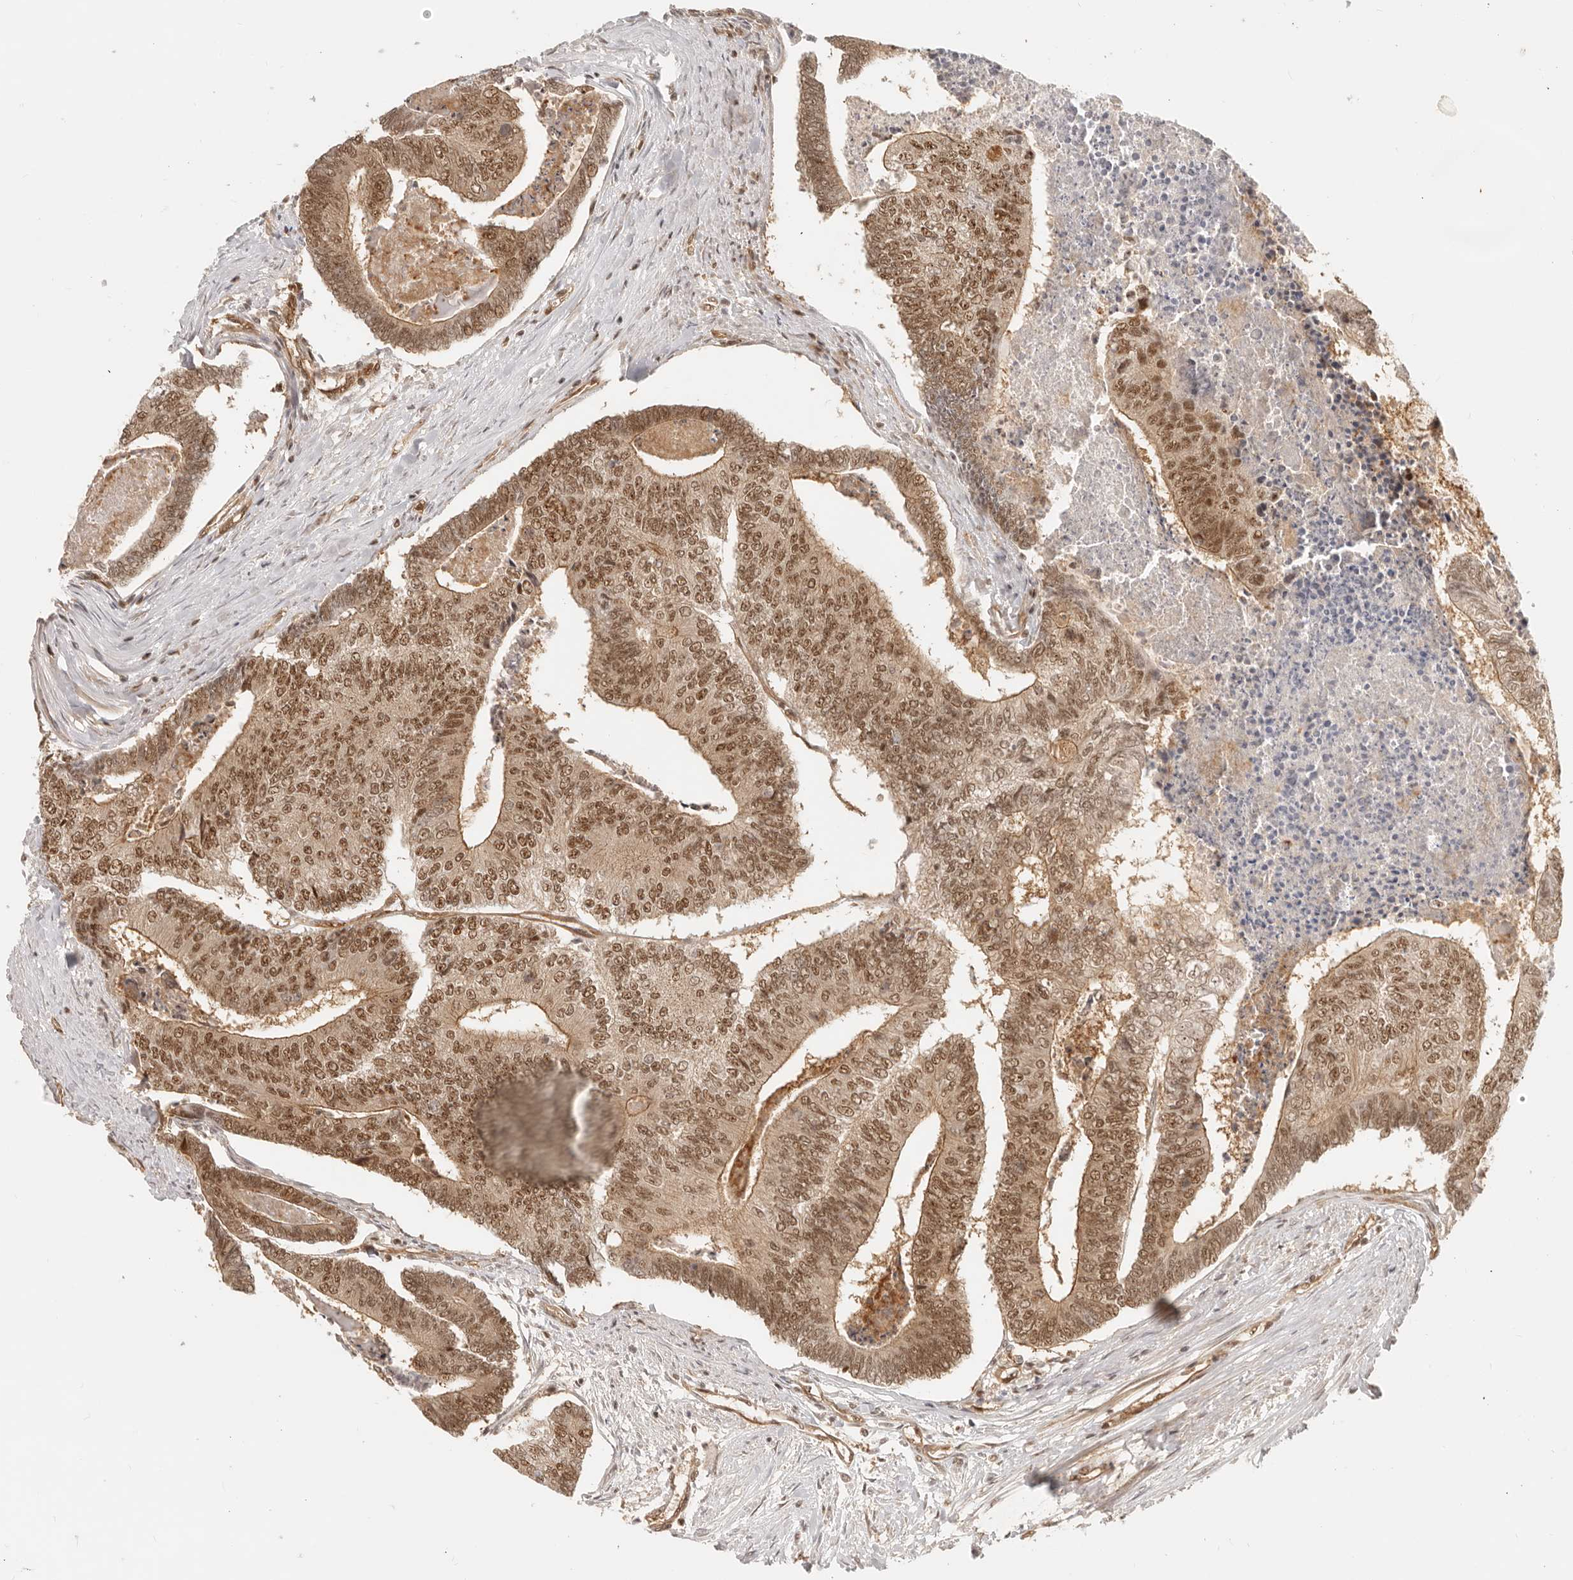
{"staining": {"intensity": "moderate", "quantity": ">75%", "location": "cytoplasmic/membranous,nuclear"}, "tissue": "colorectal cancer", "cell_type": "Tumor cells", "image_type": "cancer", "snomed": [{"axis": "morphology", "description": "Adenocarcinoma, NOS"}, {"axis": "topography", "description": "Colon"}], "caption": "Colorectal adenocarcinoma stained for a protein (brown) demonstrates moderate cytoplasmic/membranous and nuclear positive staining in approximately >75% of tumor cells.", "gene": "BAP1", "patient": {"sex": "female", "age": 67}}